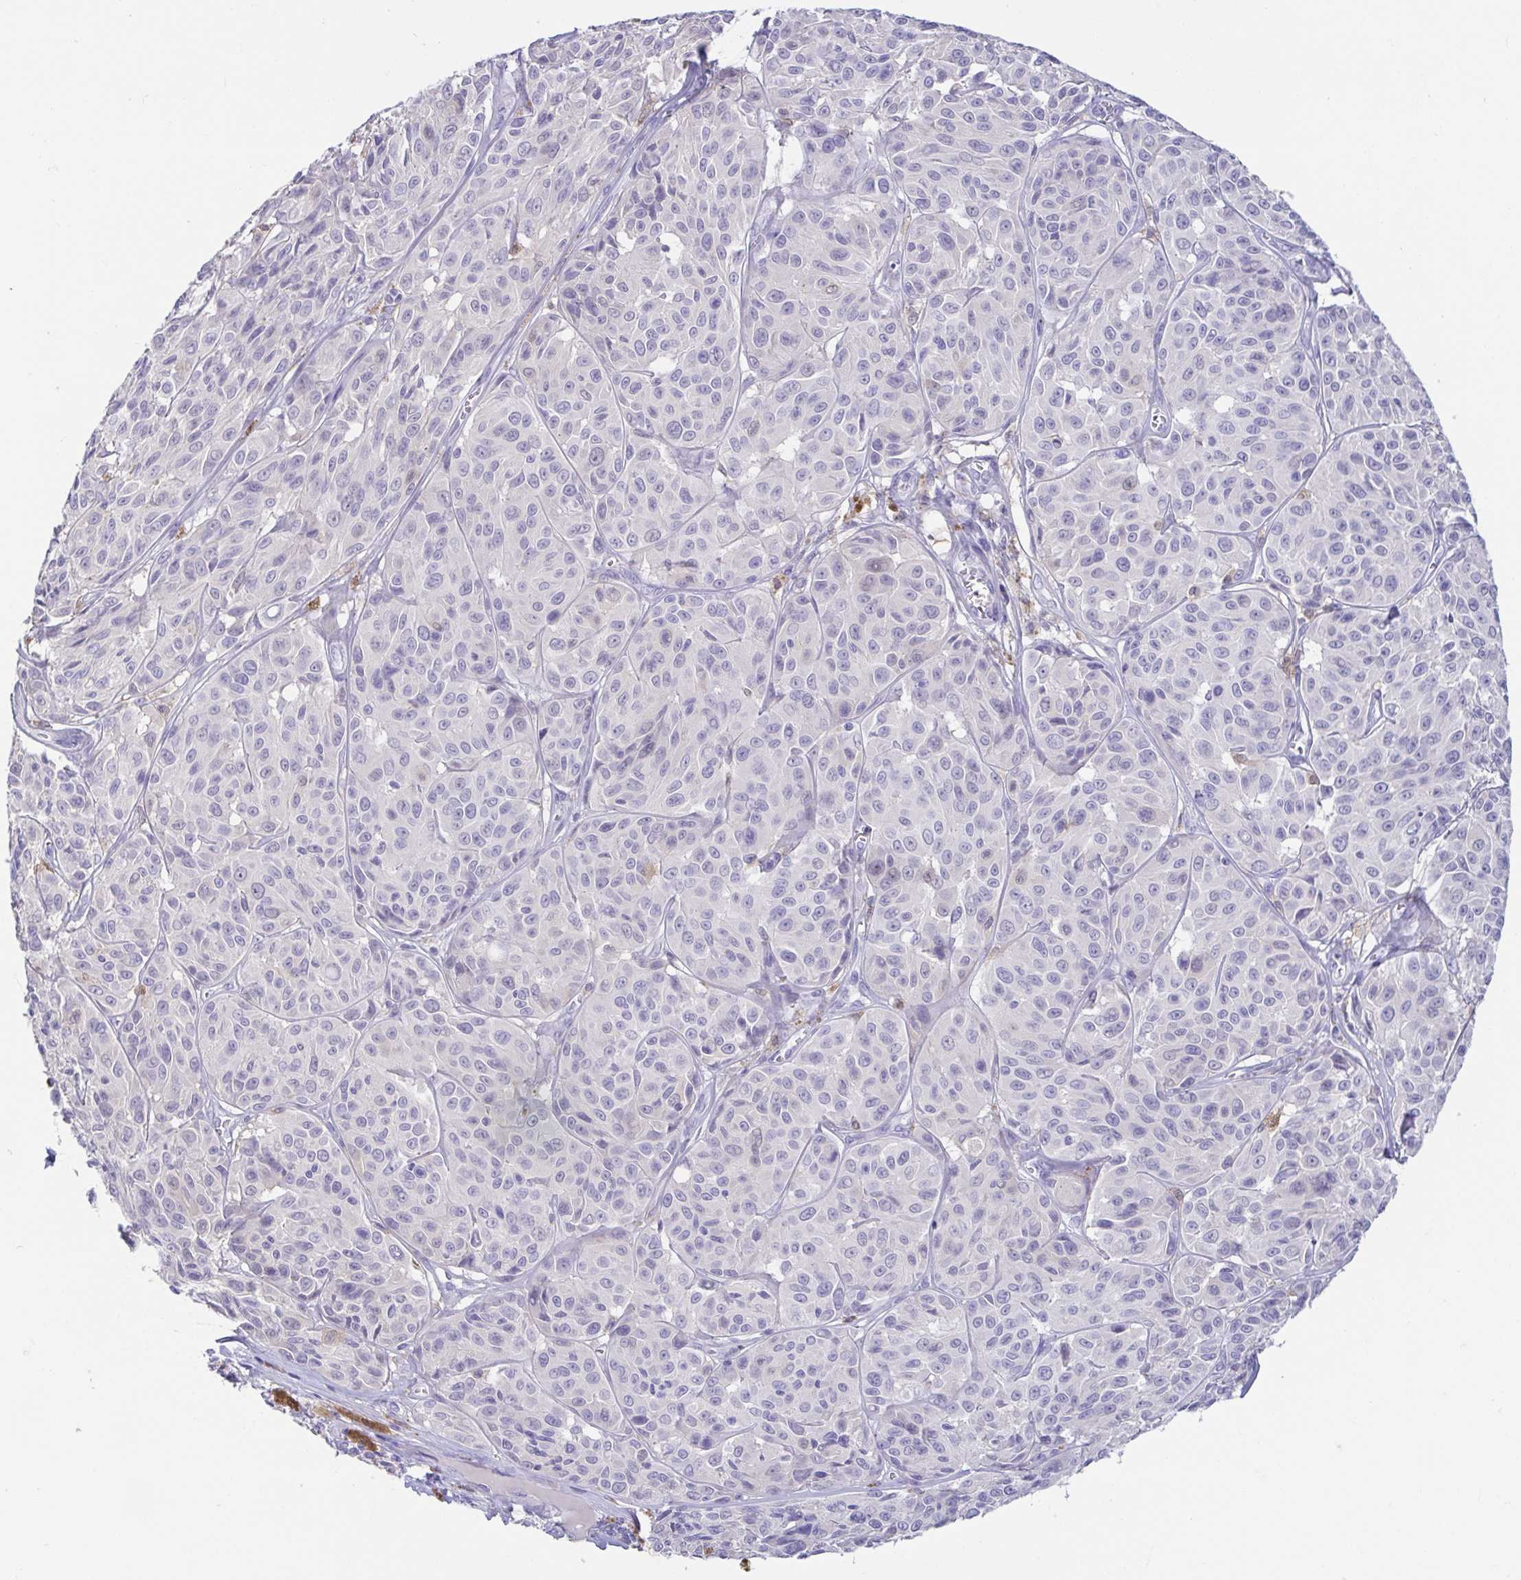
{"staining": {"intensity": "negative", "quantity": "none", "location": "none"}, "tissue": "melanoma", "cell_type": "Tumor cells", "image_type": "cancer", "snomed": [{"axis": "morphology", "description": "Malignant melanoma, NOS"}, {"axis": "topography", "description": "Skin"}], "caption": "High power microscopy micrograph of an IHC image of melanoma, revealing no significant staining in tumor cells.", "gene": "FABP3", "patient": {"sex": "male", "age": 91}}